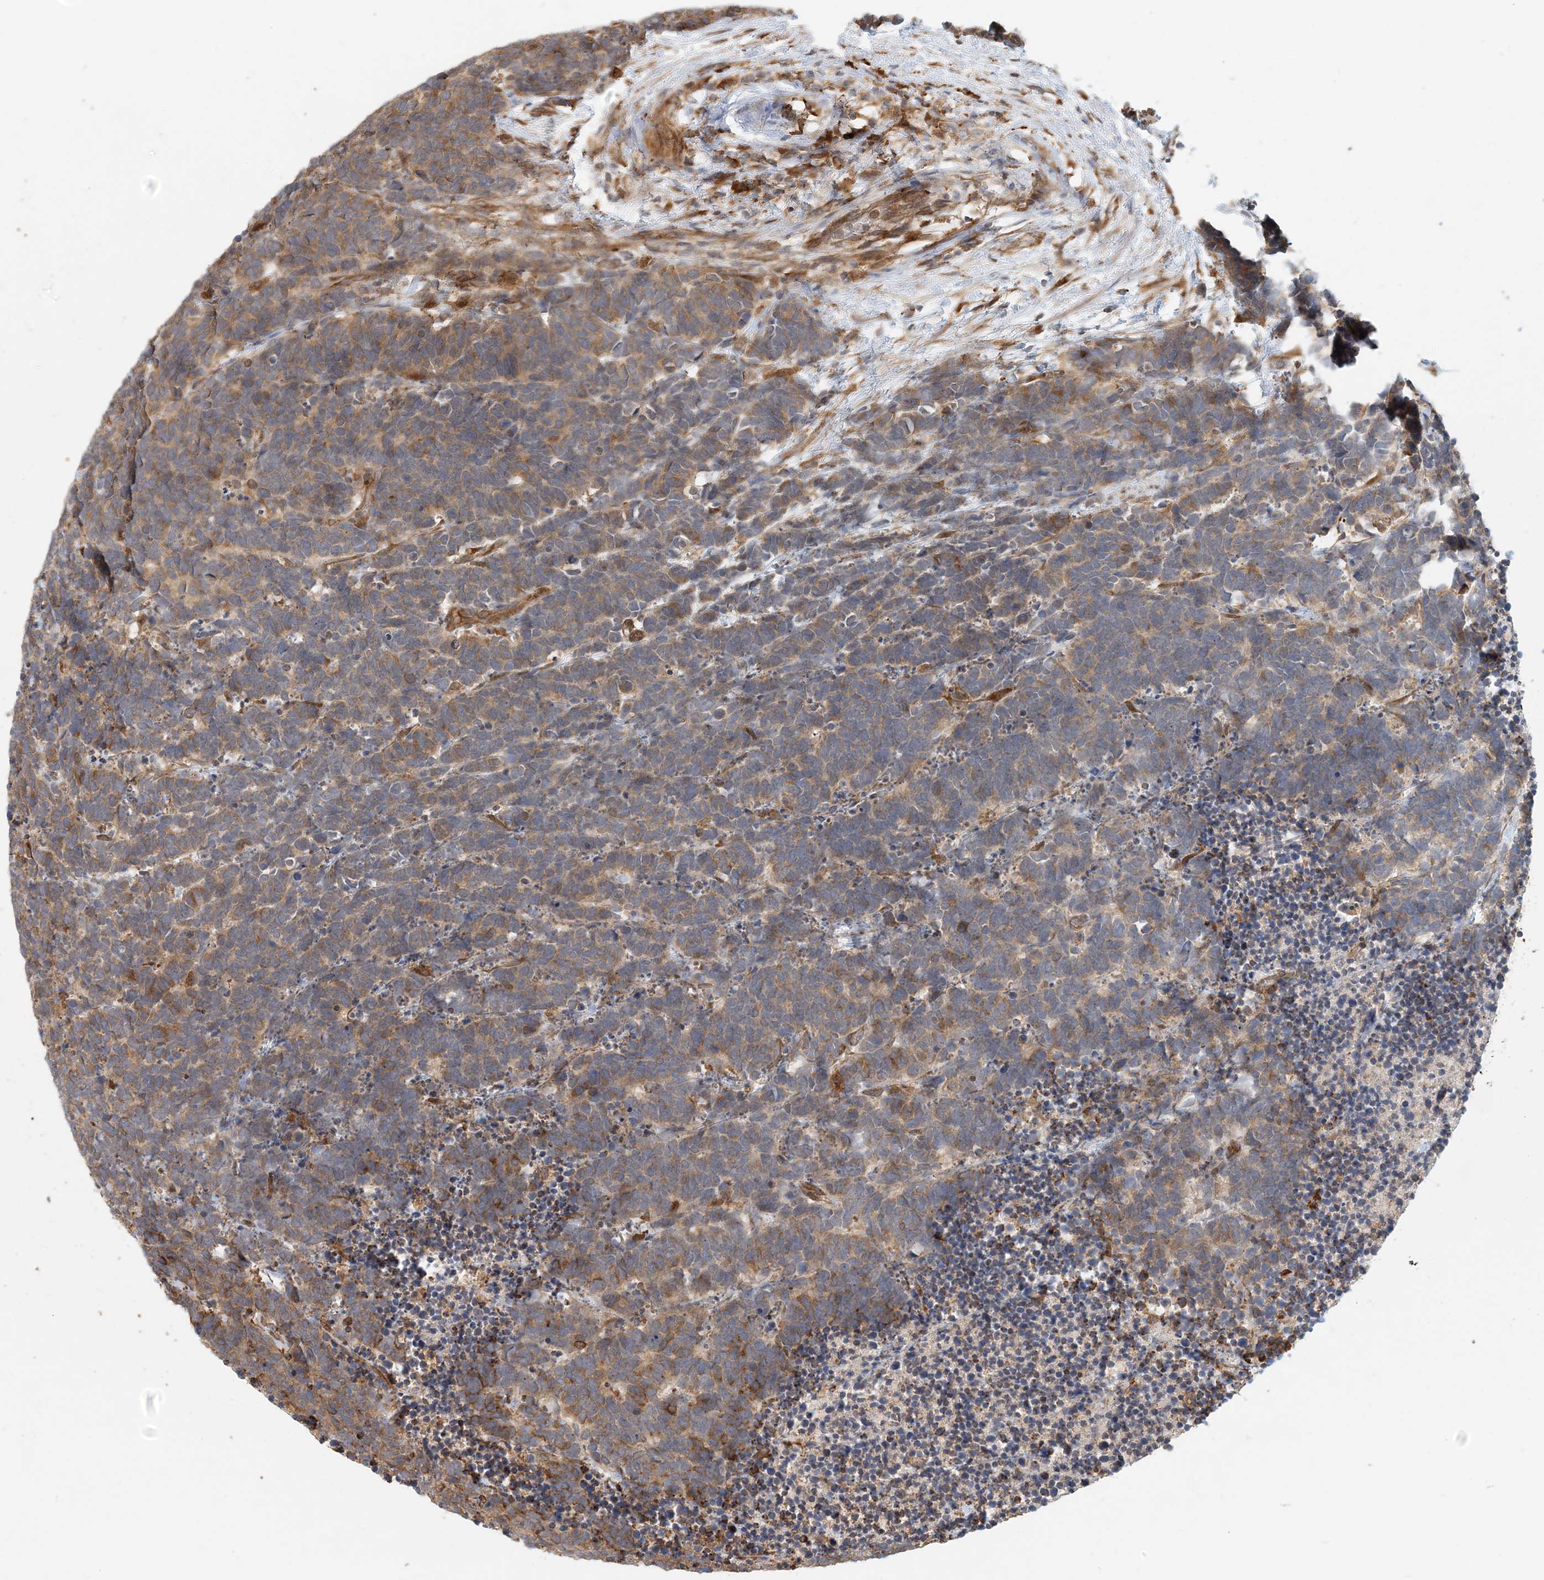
{"staining": {"intensity": "weak", "quantity": ">75%", "location": "cytoplasmic/membranous"}, "tissue": "carcinoid", "cell_type": "Tumor cells", "image_type": "cancer", "snomed": [{"axis": "morphology", "description": "Carcinoma, NOS"}, {"axis": "morphology", "description": "Carcinoid, malignant, NOS"}, {"axis": "topography", "description": "Urinary bladder"}], "caption": "Human carcinoid stained with a protein marker shows weak staining in tumor cells.", "gene": "HNMT", "patient": {"sex": "male", "age": 57}}